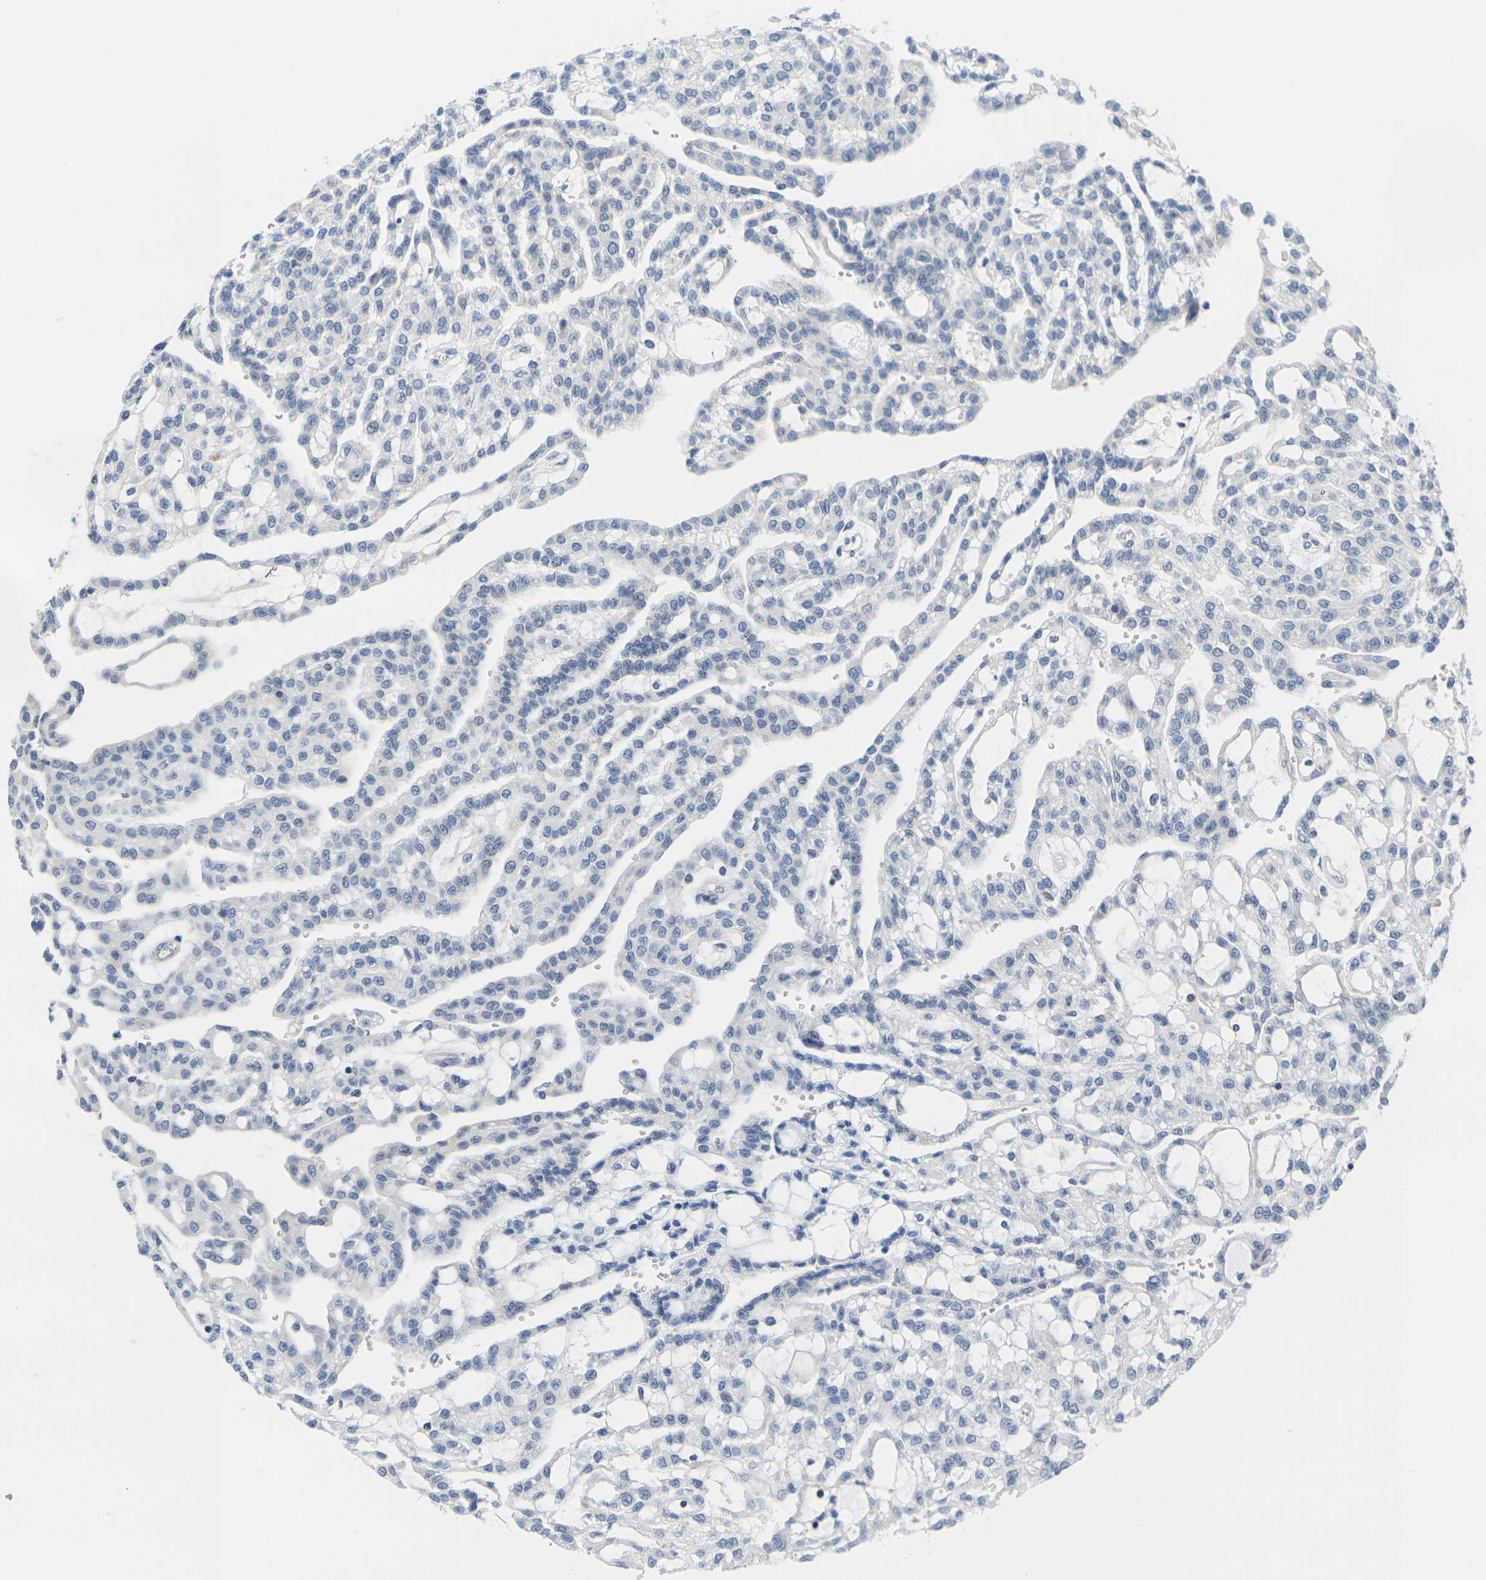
{"staining": {"intensity": "negative", "quantity": "none", "location": "none"}, "tissue": "renal cancer", "cell_type": "Tumor cells", "image_type": "cancer", "snomed": [{"axis": "morphology", "description": "Adenocarcinoma, NOS"}, {"axis": "topography", "description": "Kidney"}], "caption": "Protein analysis of adenocarcinoma (renal) exhibits no significant staining in tumor cells.", "gene": "OTOF", "patient": {"sex": "male", "age": 63}}